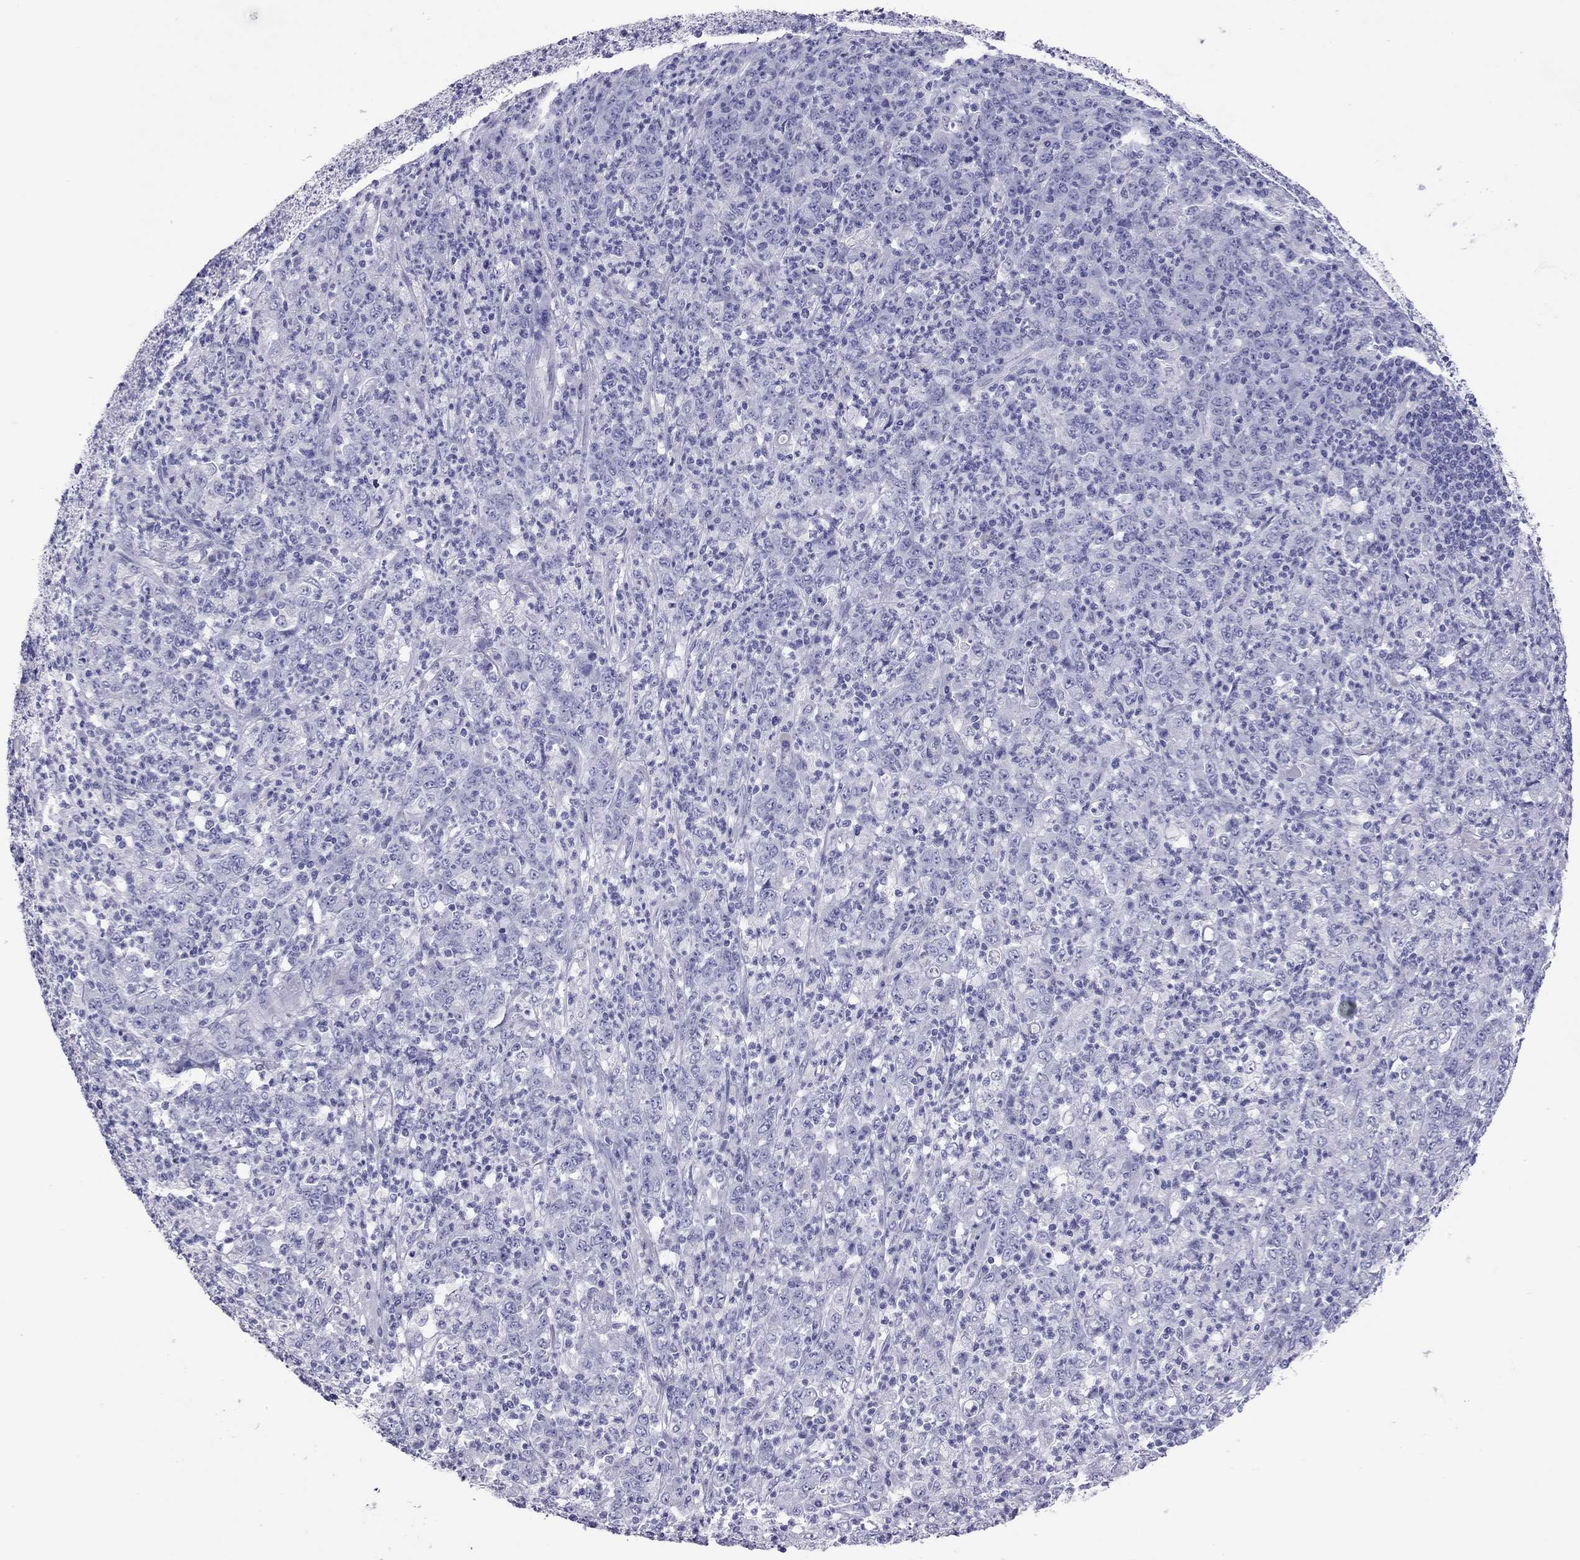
{"staining": {"intensity": "negative", "quantity": "none", "location": "none"}, "tissue": "stomach cancer", "cell_type": "Tumor cells", "image_type": "cancer", "snomed": [{"axis": "morphology", "description": "Adenocarcinoma, NOS"}, {"axis": "topography", "description": "Stomach, lower"}], "caption": "Tumor cells show no significant protein positivity in stomach adenocarcinoma.", "gene": "STAG3", "patient": {"sex": "female", "age": 71}}